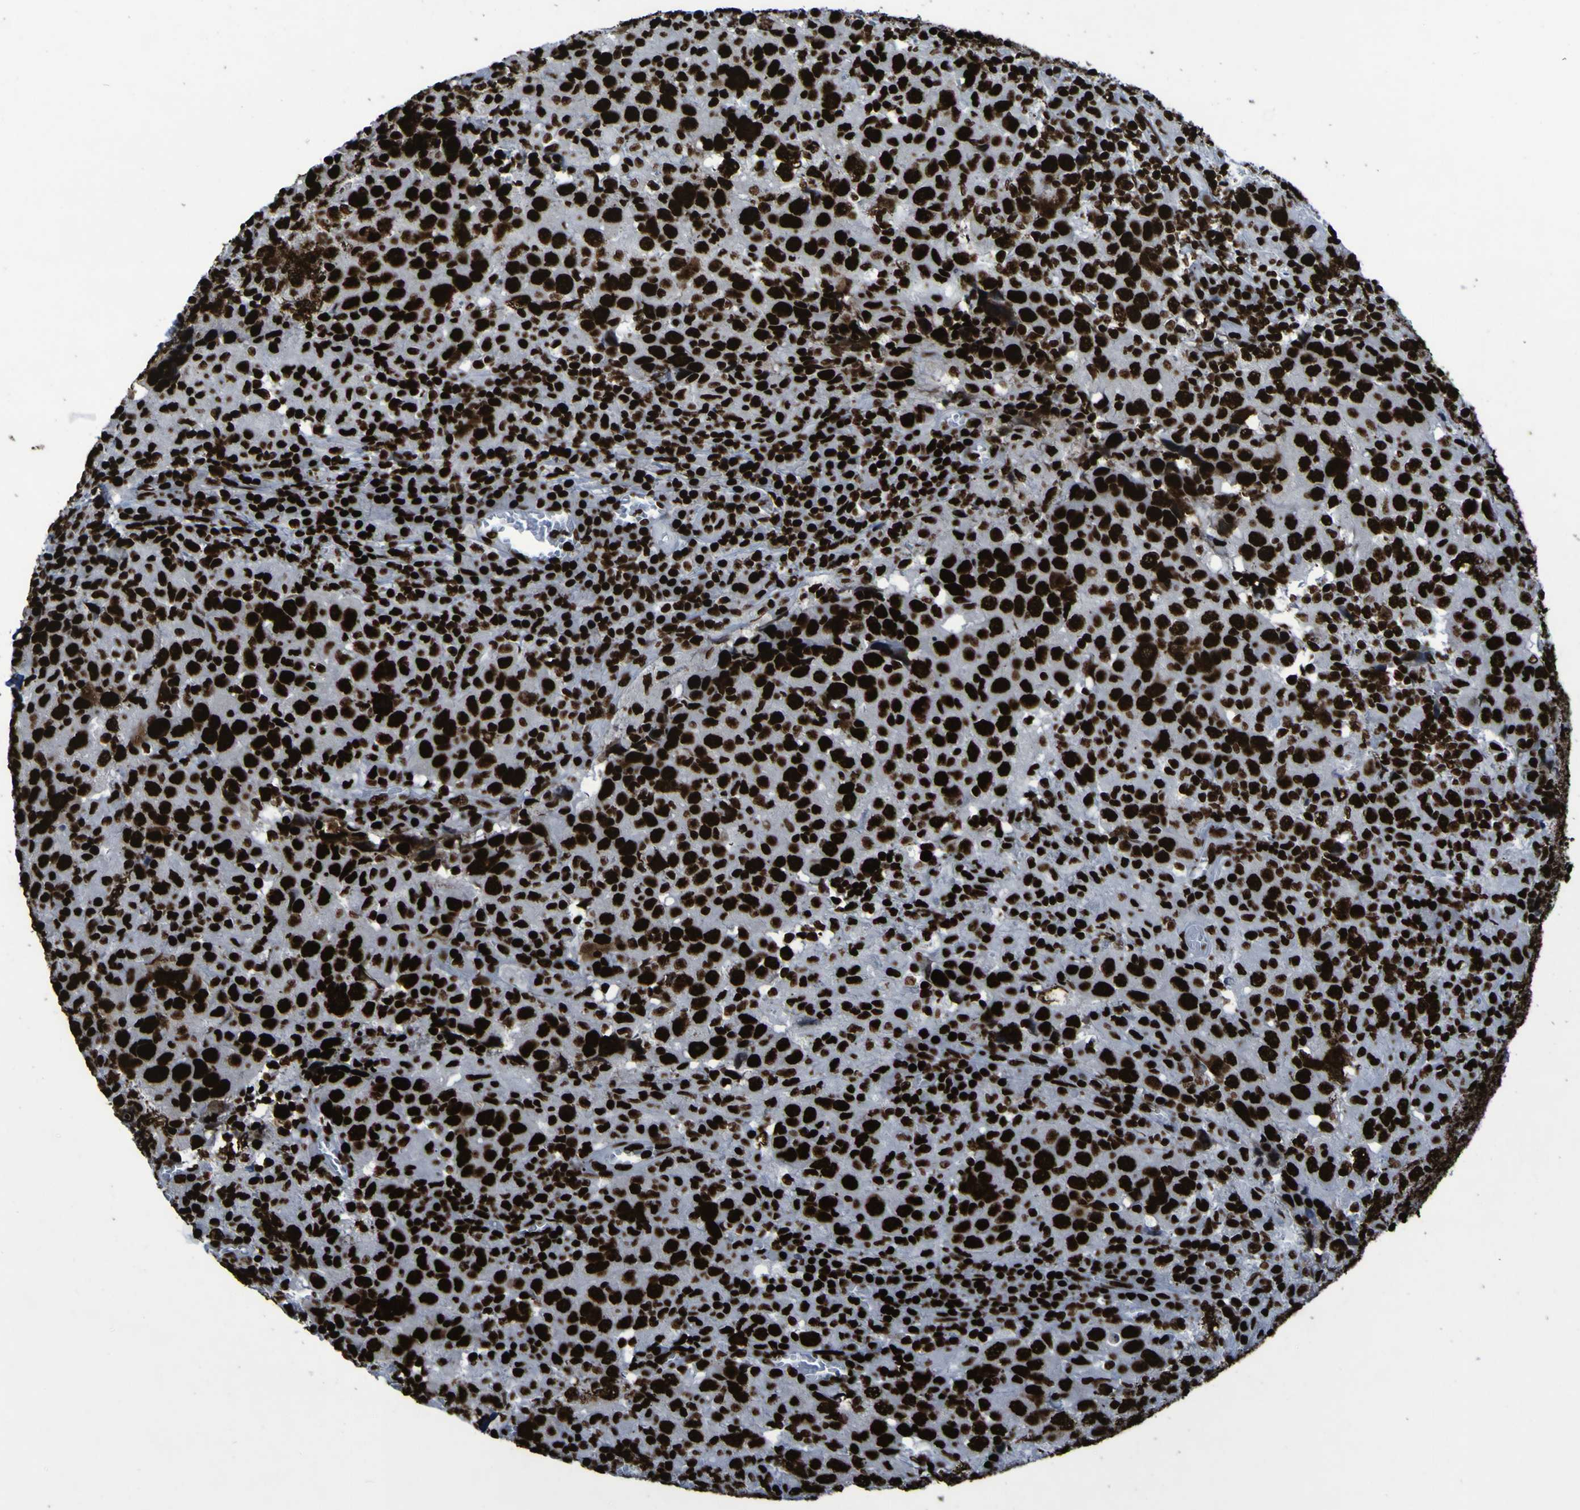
{"staining": {"intensity": "strong", "quantity": ">75%", "location": "nuclear"}, "tissue": "head and neck cancer", "cell_type": "Tumor cells", "image_type": "cancer", "snomed": [{"axis": "morphology", "description": "Adenocarcinoma, NOS"}, {"axis": "topography", "description": "Salivary gland"}, {"axis": "topography", "description": "Head-Neck"}], "caption": "Protein expression analysis of human head and neck cancer (adenocarcinoma) reveals strong nuclear positivity in approximately >75% of tumor cells. The protein of interest is shown in brown color, while the nuclei are stained blue.", "gene": "NPM1", "patient": {"sex": "female", "age": 65}}